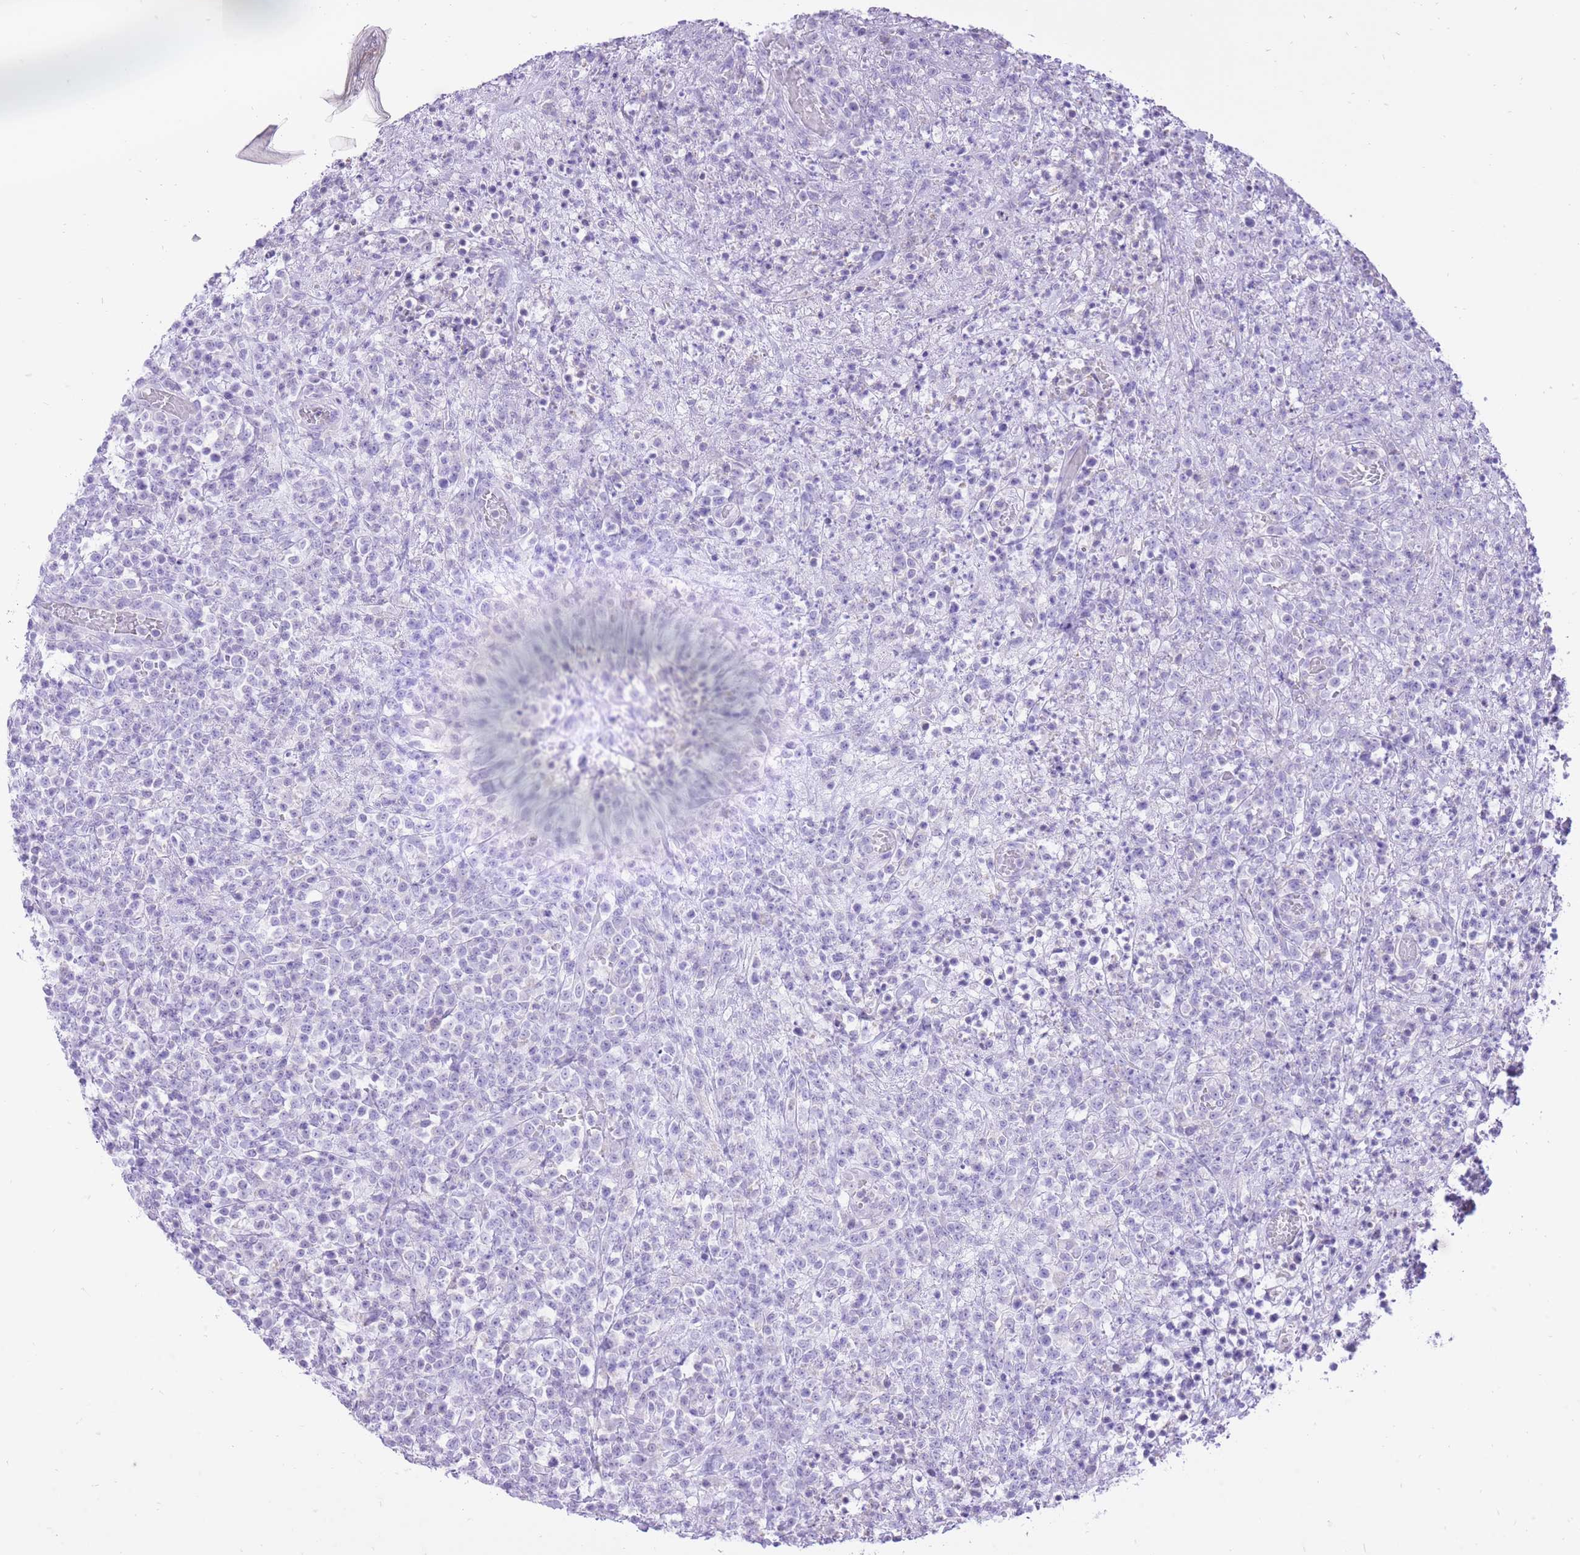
{"staining": {"intensity": "negative", "quantity": "none", "location": "none"}, "tissue": "lymphoma", "cell_type": "Tumor cells", "image_type": "cancer", "snomed": [{"axis": "morphology", "description": "Malignant lymphoma, non-Hodgkin's type, High grade"}, {"axis": "topography", "description": "Colon"}], "caption": "An IHC photomicrograph of lymphoma is shown. There is no staining in tumor cells of lymphoma.", "gene": "SLC4A4", "patient": {"sex": "female", "age": 53}}